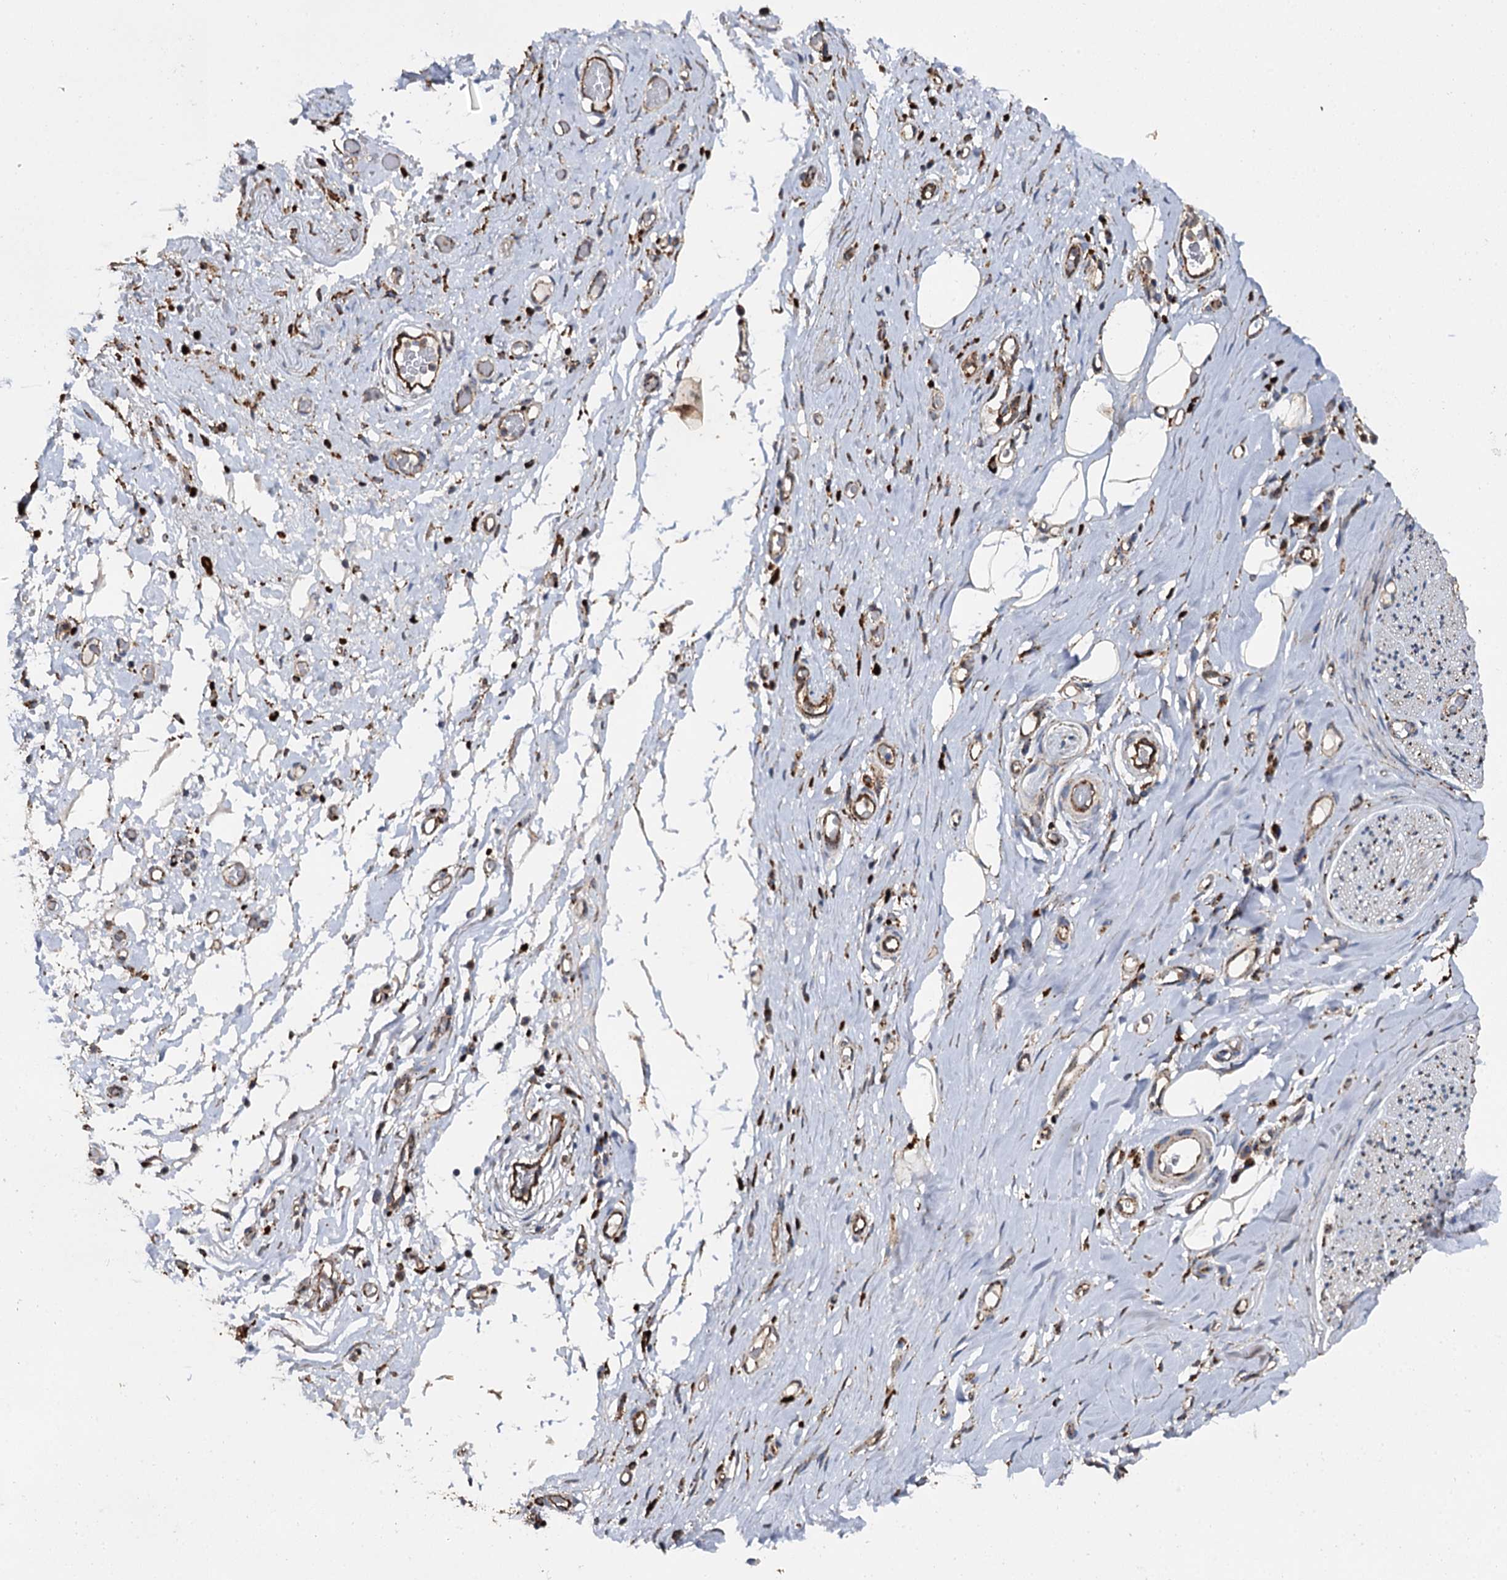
{"staining": {"intensity": "strong", "quantity": "<25%", "location": "cytoplasmic/membranous"}, "tissue": "adipose tissue", "cell_type": "Adipocytes", "image_type": "normal", "snomed": [{"axis": "morphology", "description": "Normal tissue, NOS"}, {"axis": "morphology", "description": "Adenocarcinoma, NOS"}, {"axis": "topography", "description": "Esophagus"}, {"axis": "topography", "description": "Stomach, upper"}, {"axis": "topography", "description": "Peripheral nerve tissue"}], "caption": "IHC staining of normal adipose tissue, which demonstrates medium levels of strong cytoplasmic/membranous expression in approximately <25% of adipocytes indicating strong cytoplasmic/membranous protein staining. The staining was performed using DAB (brown) for protein detection and nuclei were counterstained in hematoxylin (blue).", "gene": "GBA1", "patient": {"sex": "male", "age": 62}}